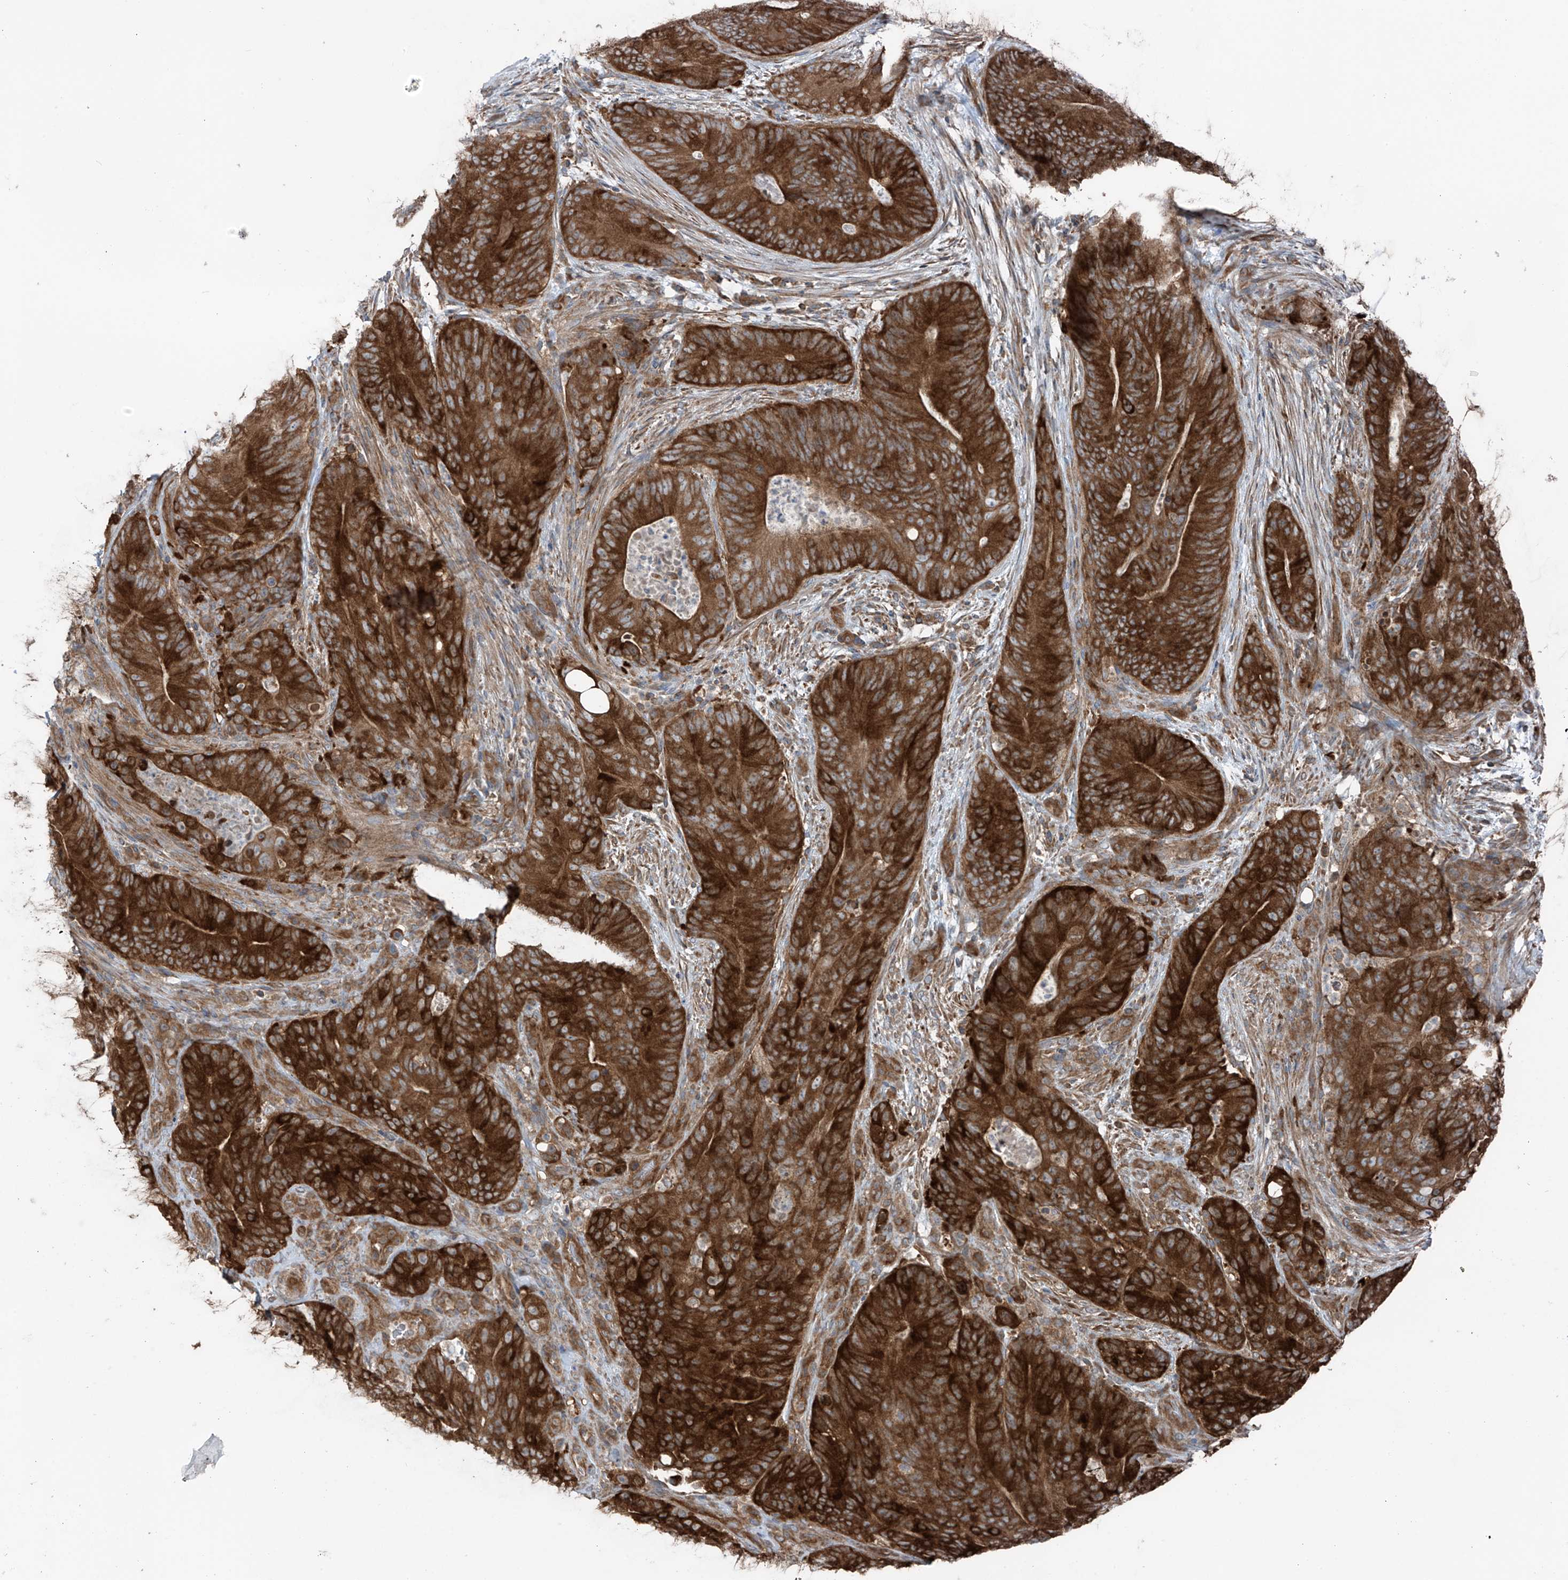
{"staining": {"intensity": "strong", "quantity": ">75%", "location": "cytoplasmic/membranous"}, "tissue": "colorectal cancer", "cell_type": "Tumor cells", "image_type": "cancer", "snomed": [{"axis": "morphology", "description": "Normal tissue, NOS"}, {"axis": "topography", "description": "Colon"}], "caption": "Tumor cells reveal strong cytoplasmic/membranous positivity in approximately >75% of cells in colorectal cancer.", "gene": "TXNDC9", "patient": {"sex": "female", "age": 82}}